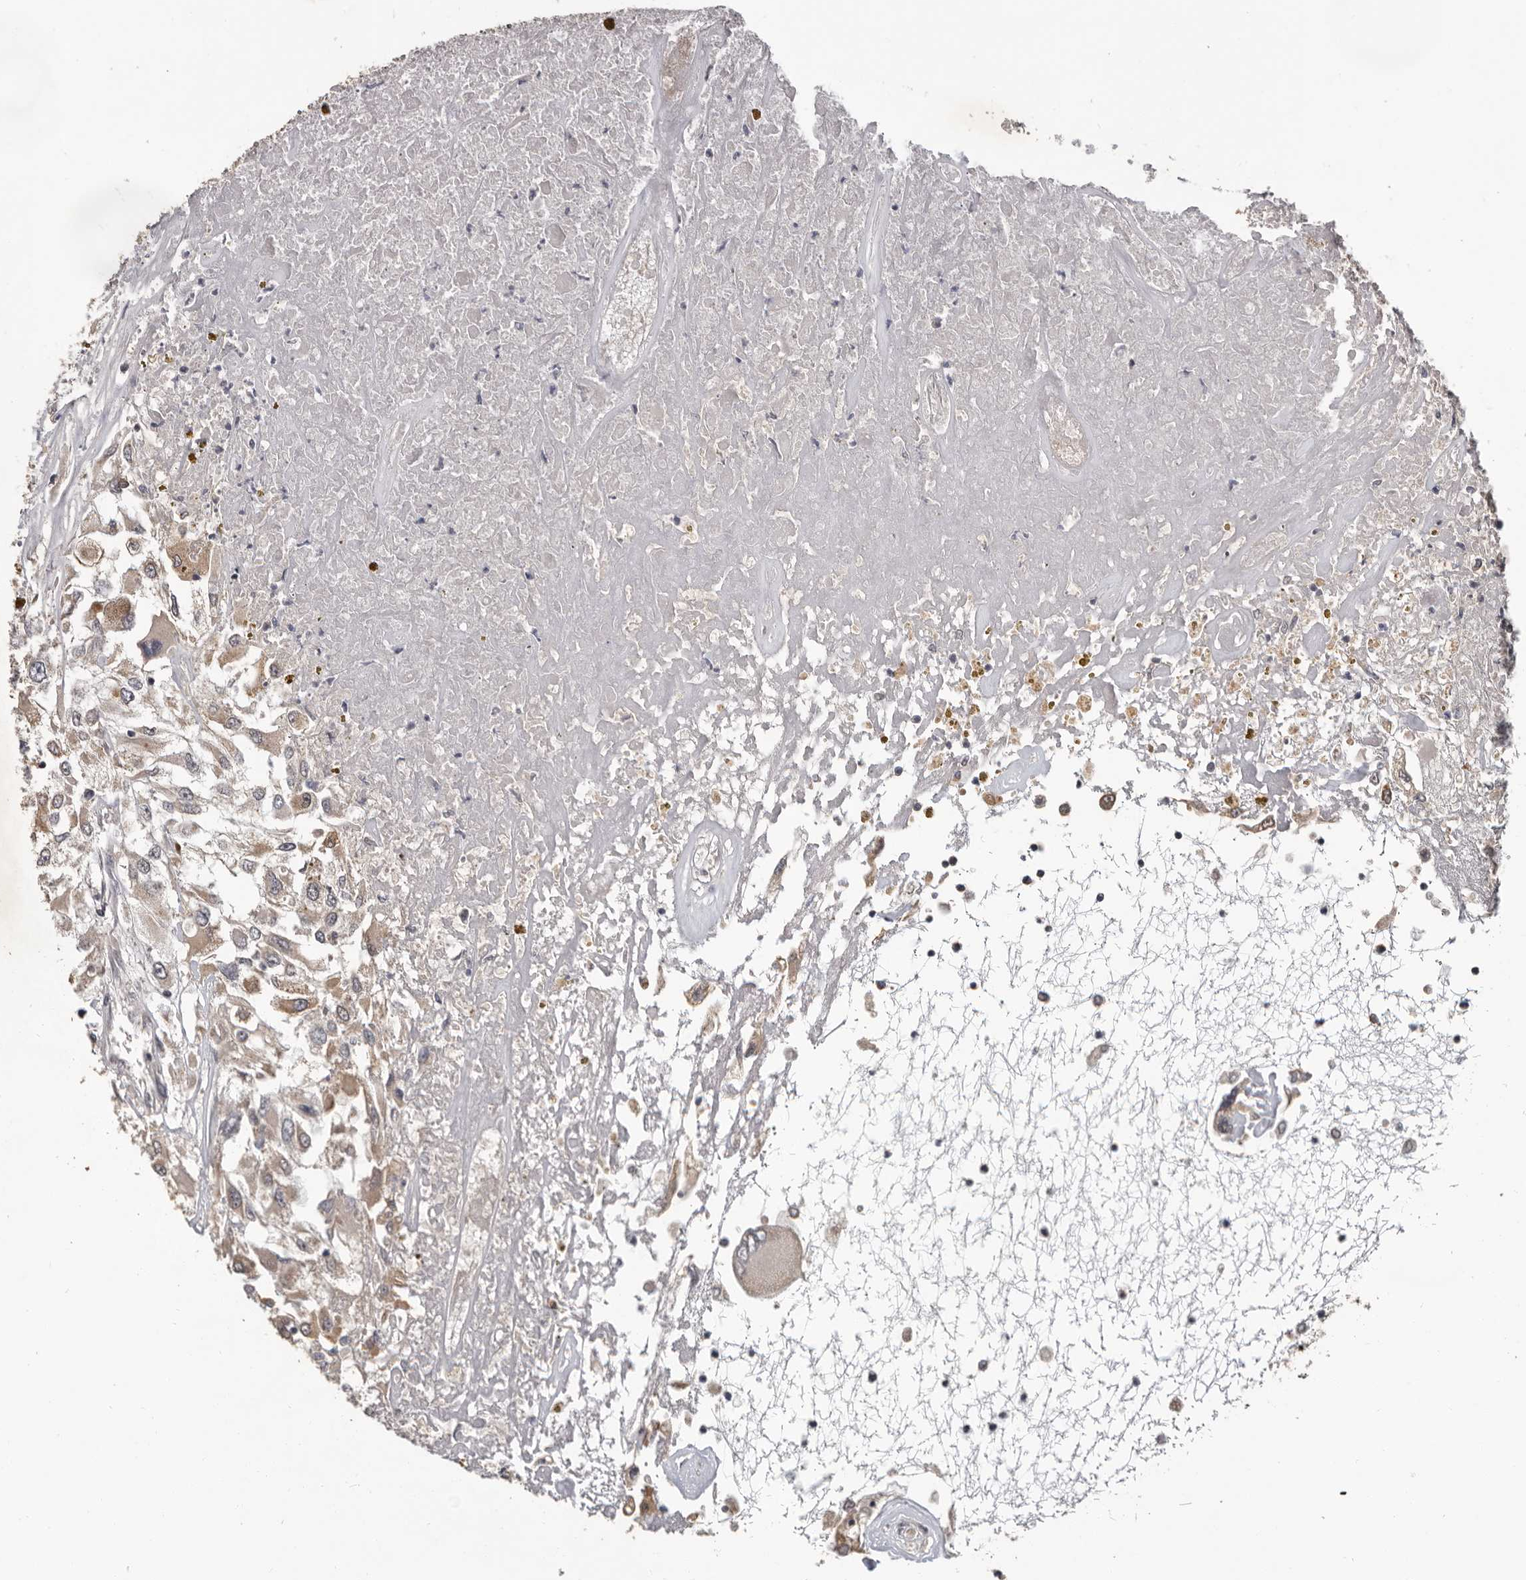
{"staining": {"intensity": "weak", "quantity": ">75%", "location": "cytoplasmic/membranous"}, "tissue": "renal cancer", "cell_type": "Tumor cells", "image_type": "cancer", "snomed": [{"axis": "morphology", "description": "Adenocarcinoma, NOS"}, {"axis": "topography", "description": "Kidney"}], "caption": "Immunohistochemical staining of renal cancer (adenocarcinoma) shows low levels of weak cytoplasmic/membranous positivity in approximately >75% of tumor cells. (DAB IHC with brightfield microscopy, high magnification).", "gene": "MTF1", "patient": {"sex": "female", "age": 52}}